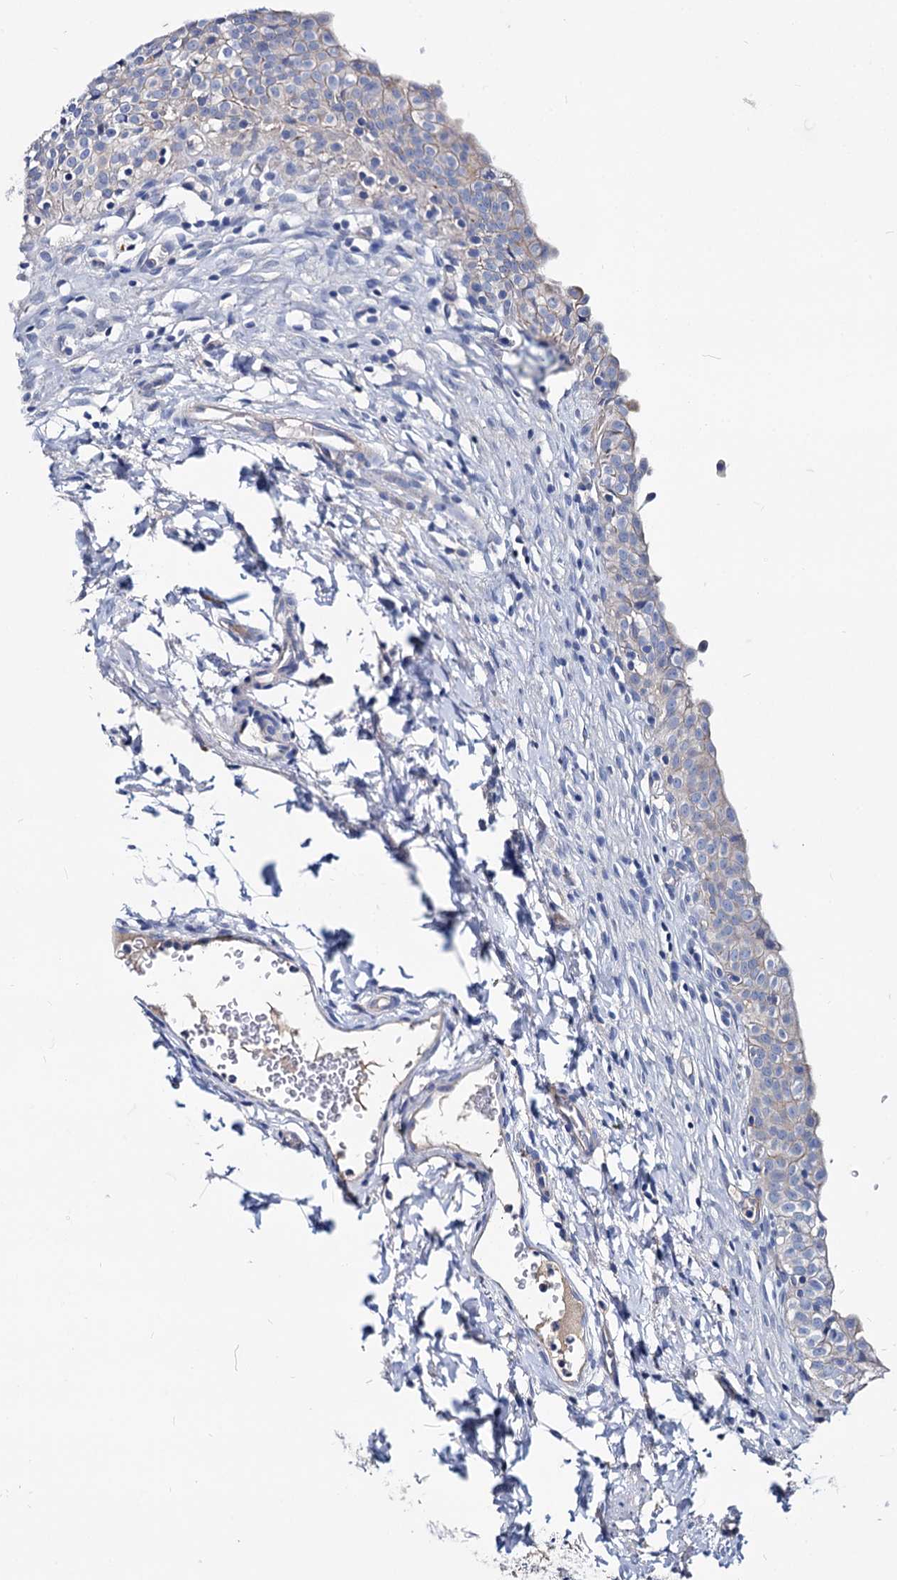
{"staining": {"intensity": "weak", "quantity": "<25%", "location": "cytoplasmic/membranous"}, "tissue": "urinary bladder", "cell_type": "Urothelial cells", "image_type": "normal", "snomed": [{"axis": "morphology", "description": "Normal tissue, NOS"}, {"axis": "topography", "description": "Urinary bladder"}], "caption": "There is no significant expression in urothelial cells of urinary bladder. (DAB immunohistochemistry with hematoxylin counter stain).", "gene": "DYDC2", "patient": {"sex": "male", "age": 55}}